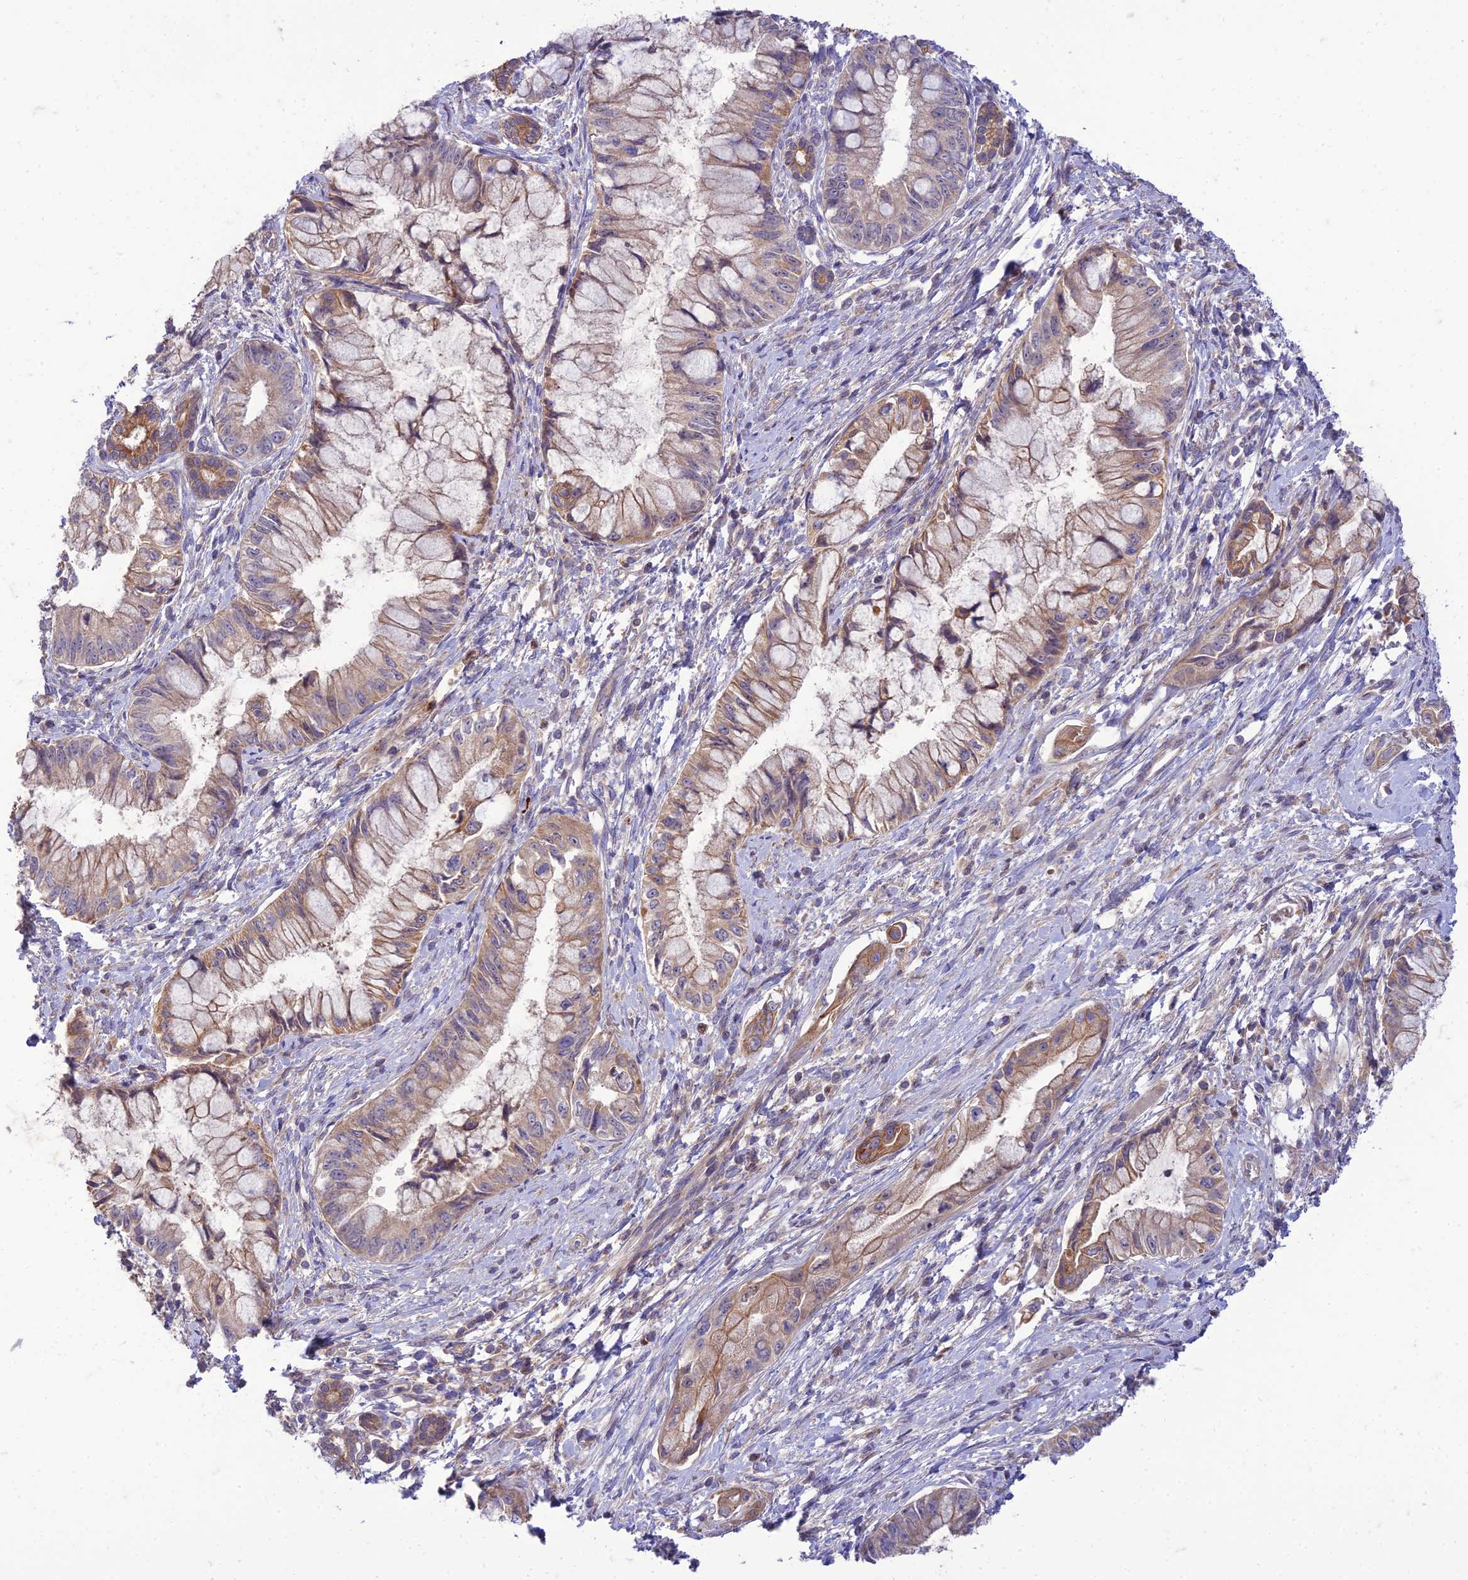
{"staining": {"intensity": "moderate", "quantity": ">75%", "location": "cytoplasmic/membranous"}, "tissue": "pancreatic cancer", "cell_type": "Tumor cells", "image_type": "cancer", "snomed": [{"axis": "morphology", "description": "Adenocarcinoma, NOS"}, {"axis": "topography", "description": "Pancreas"}], "caption": "Human pancreatic adenocarcinoma stained with a protein marker reveals moderate staining in tumor cells.", "gene": "IRAK3", "patient": {"sex": "male", "age": 48}}